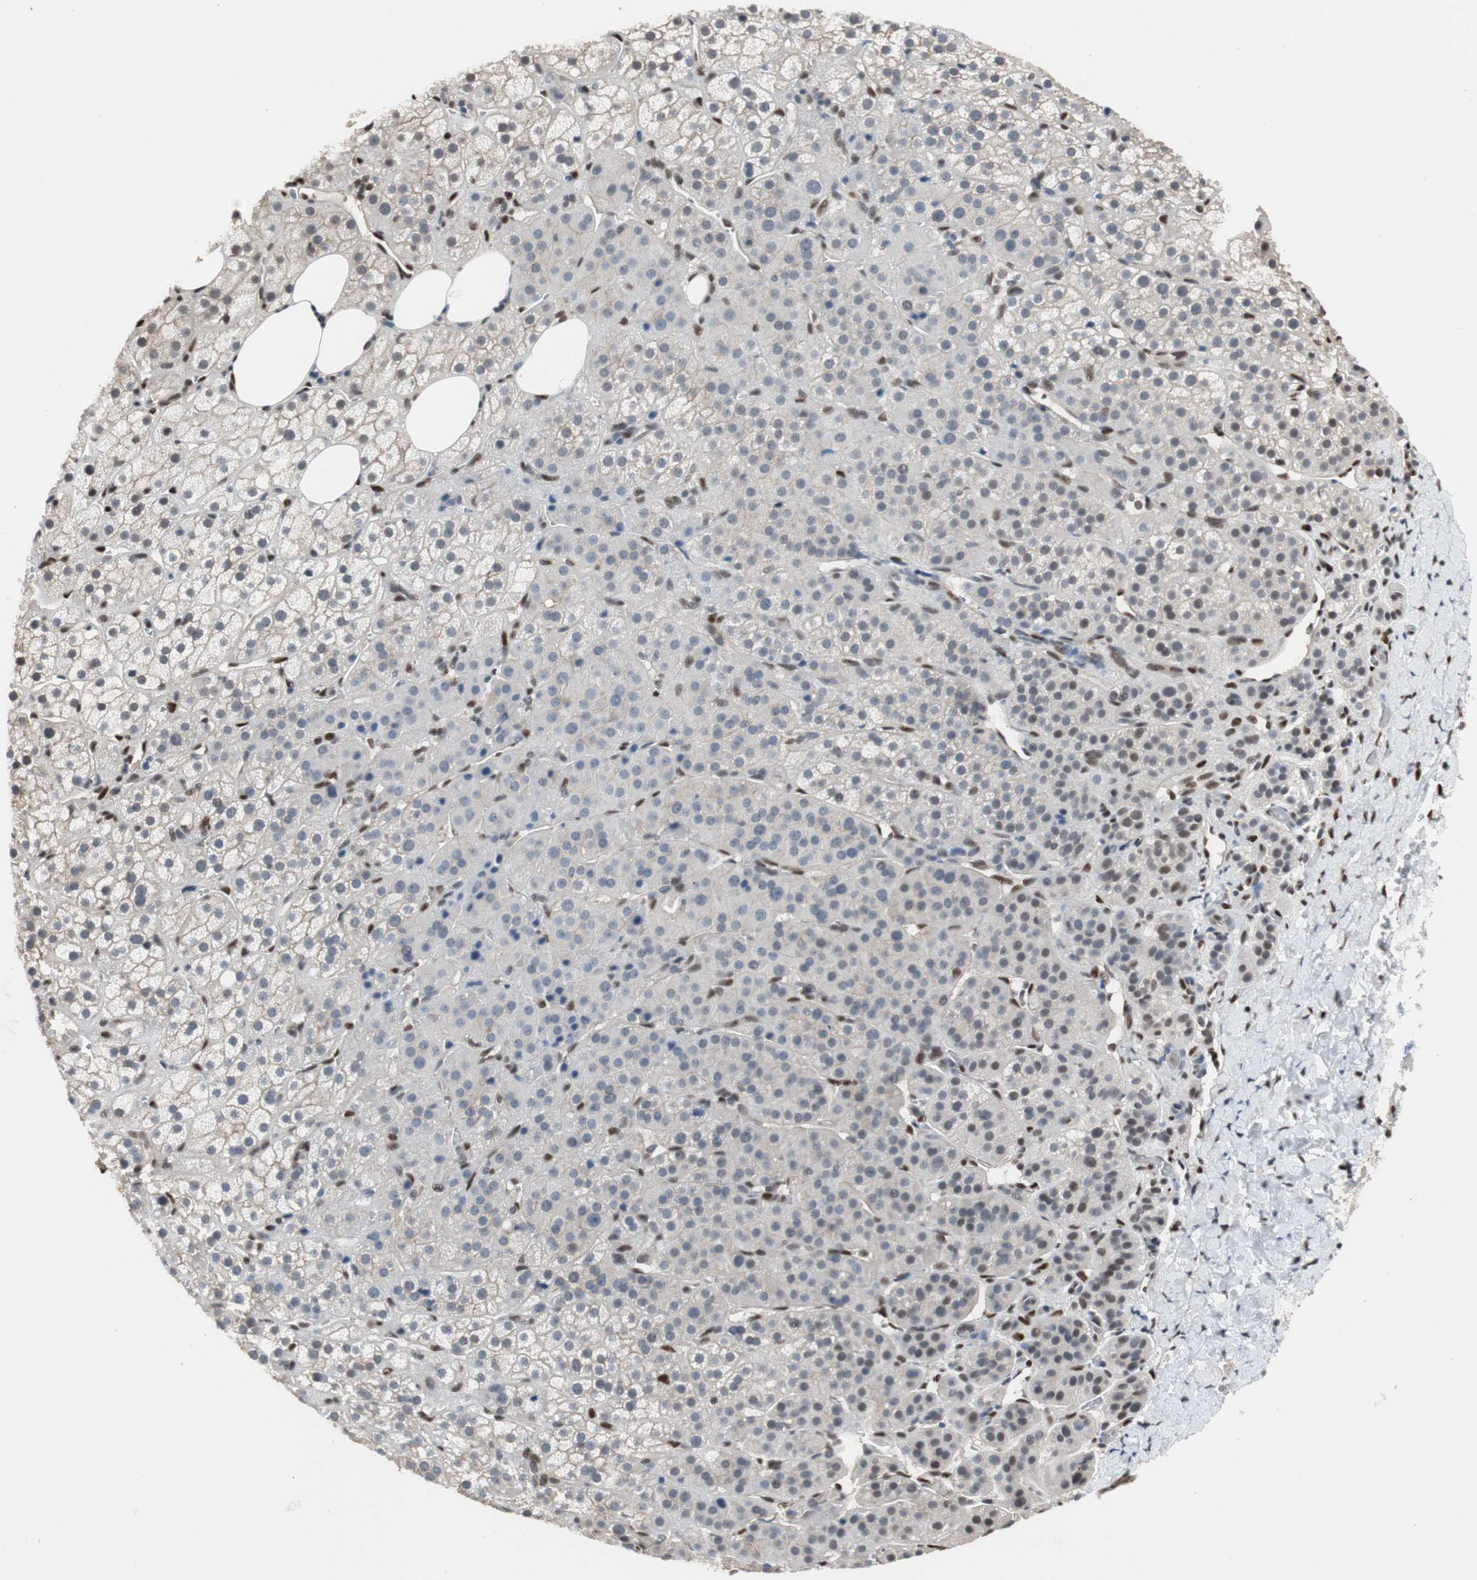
{"staining": {"intensity": "negative", "quantity": "none", "location": "none"}, "tissue": "adrenal gland", "cell_type": "Glandular cells", "image_type": "normal", "snomed": [{"axis": "morphology", "description": "Normal tissue, NOS"}, {"axis": "topography", "description": "Adrenal gland"}], "caption": "DAB (3,3'-diaminobenzidine) immunohistochemical staining of unremarkable adrenal gland shows no significant expression in glandular cells.", "gene": "PML", "patient": {"sex": "female", "age": 57}}